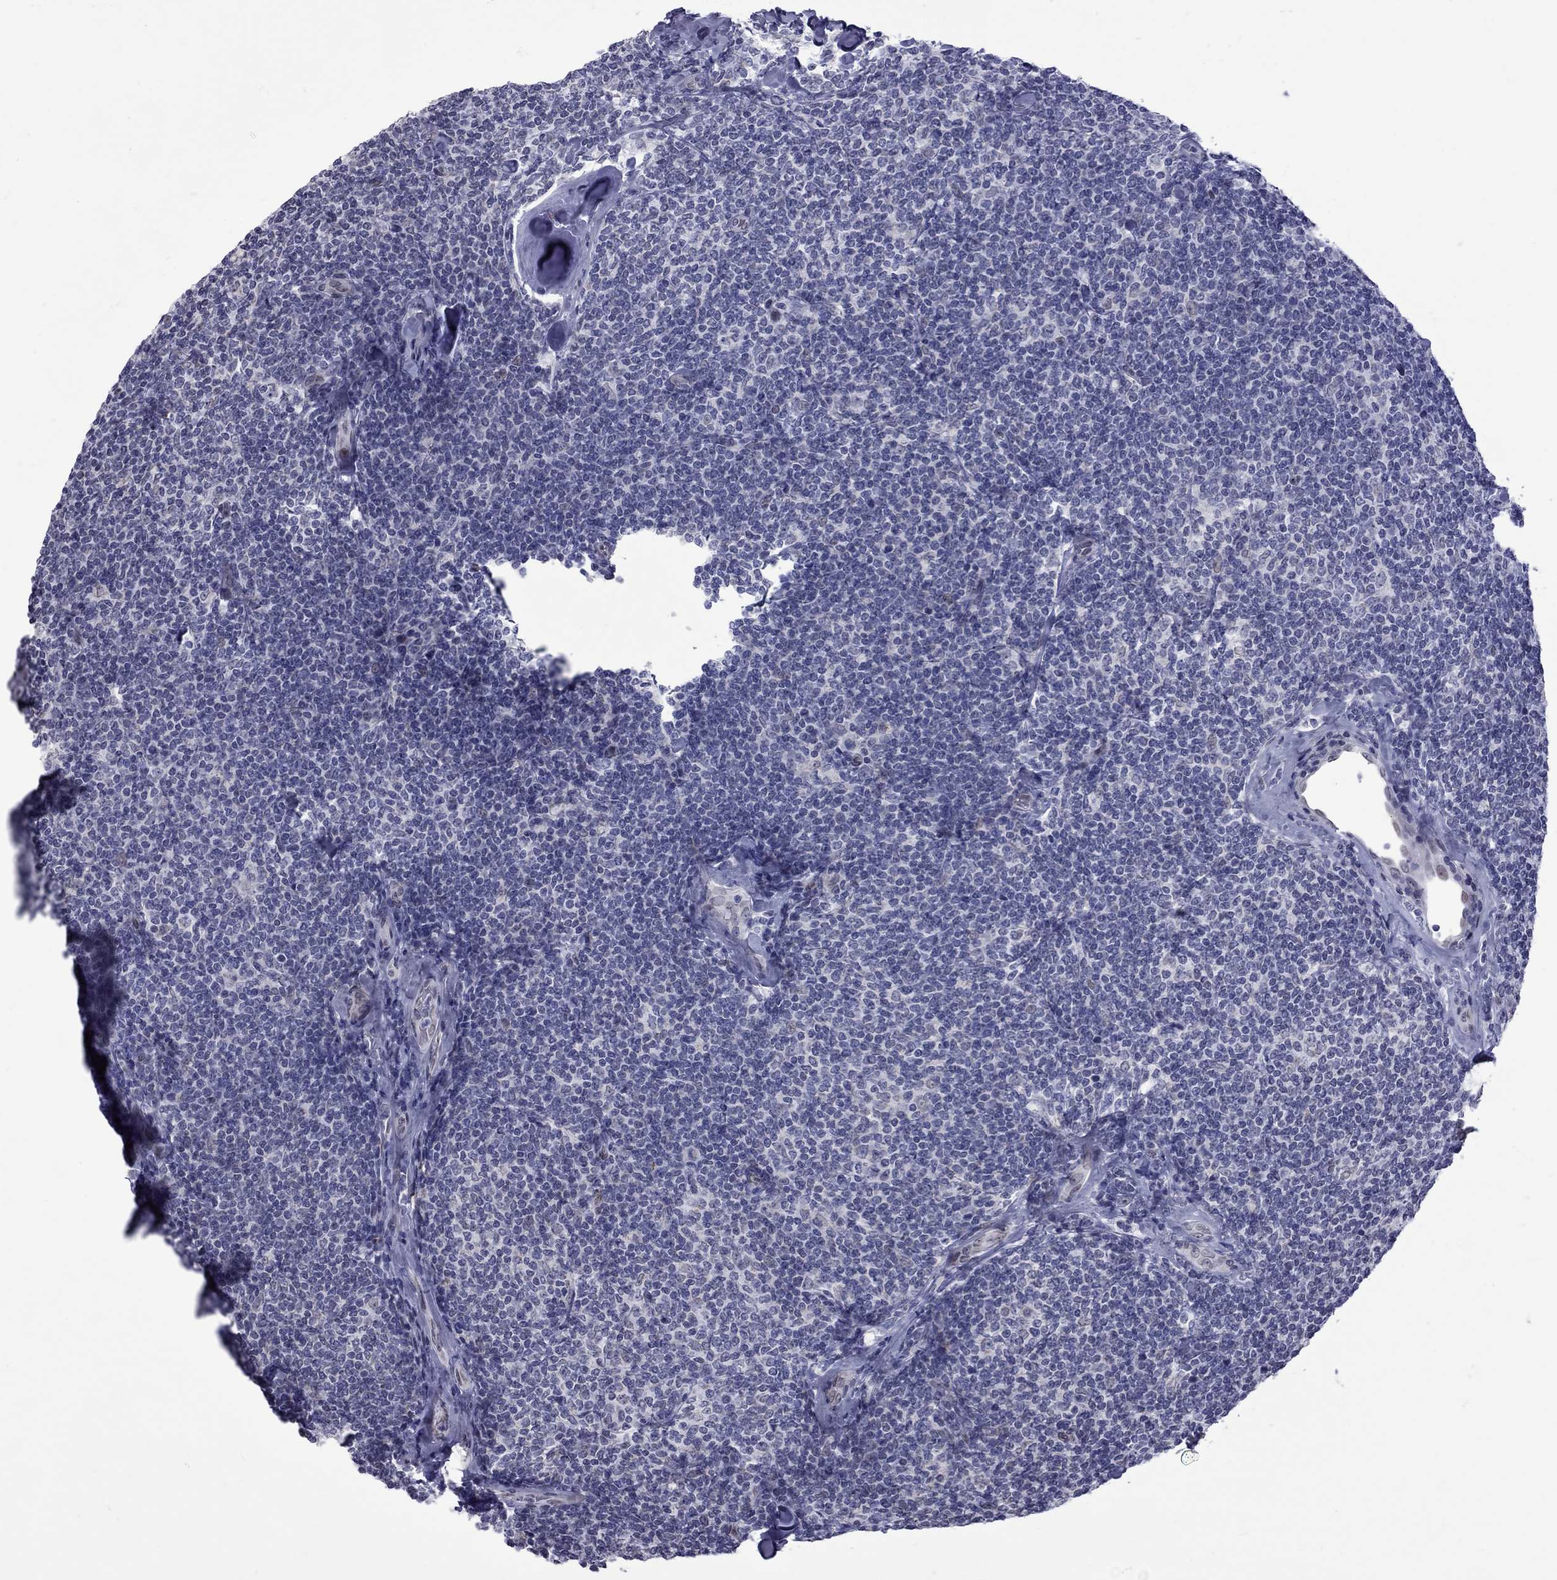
{"staining": {"intensity": "negative", "quantity": "none", "location": "none"}, "tissue": "lymphoma", "cell_type": "Tumor cells", "image_type": "cancer", "snomed": [{"axis": "morphology", "description": "Malignant lymphoma, non-Hodgkin's type, Low grade"}, {"axis": "topography", "description": "Lymph node"}], "caption": "Tumor cells are negative for brown protein staining in lymphoma. (IHC, brightfield microscopy, high magnification).", "gene": "CLTCL1", "patient": {"sex": "female", "age": 56}}